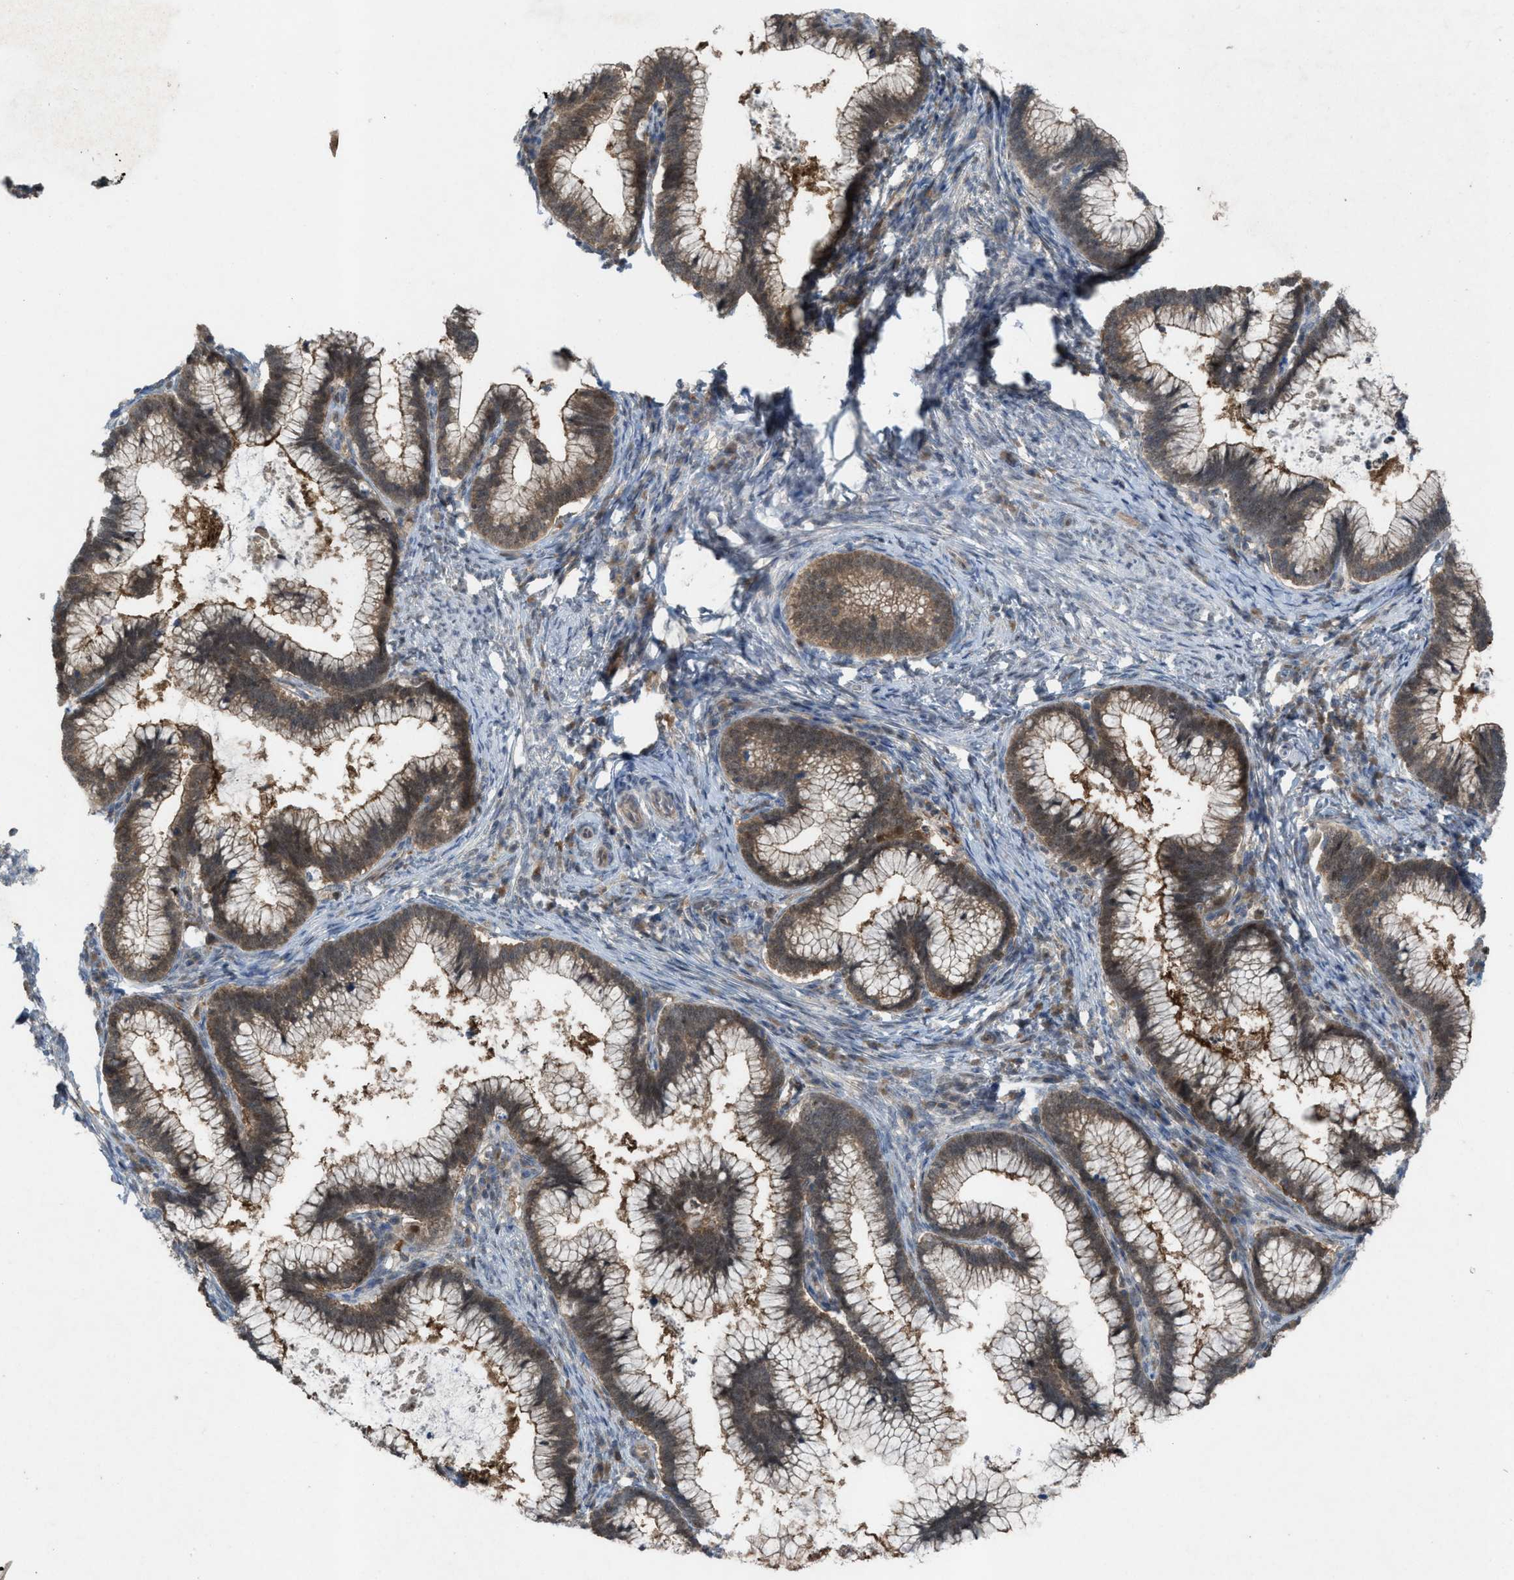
{"staining": {"intensity": "weak", "quantity": ">75%", "location": "cytoplasmic/membranous"}, "tissue": "cervical cancer", "cell_type": "Tumor cells", "image_type": "cancer", "snomed": [{"axis": "morphology", "description": "Adenocarcinoma, NOS"}, {"axis": "topography", "description": "Cervix"}], "caption": "Immunohistochemistry (IHC) histopathology image of adenocarcinoma (cervical) stained for a protein (brown), which exhibits low levels of weak cytoplasmic/membranous positivity in approximately >75% of tumor cells.", "gene": "PLAA", "patient": {"sex": "female", "age": 36}}